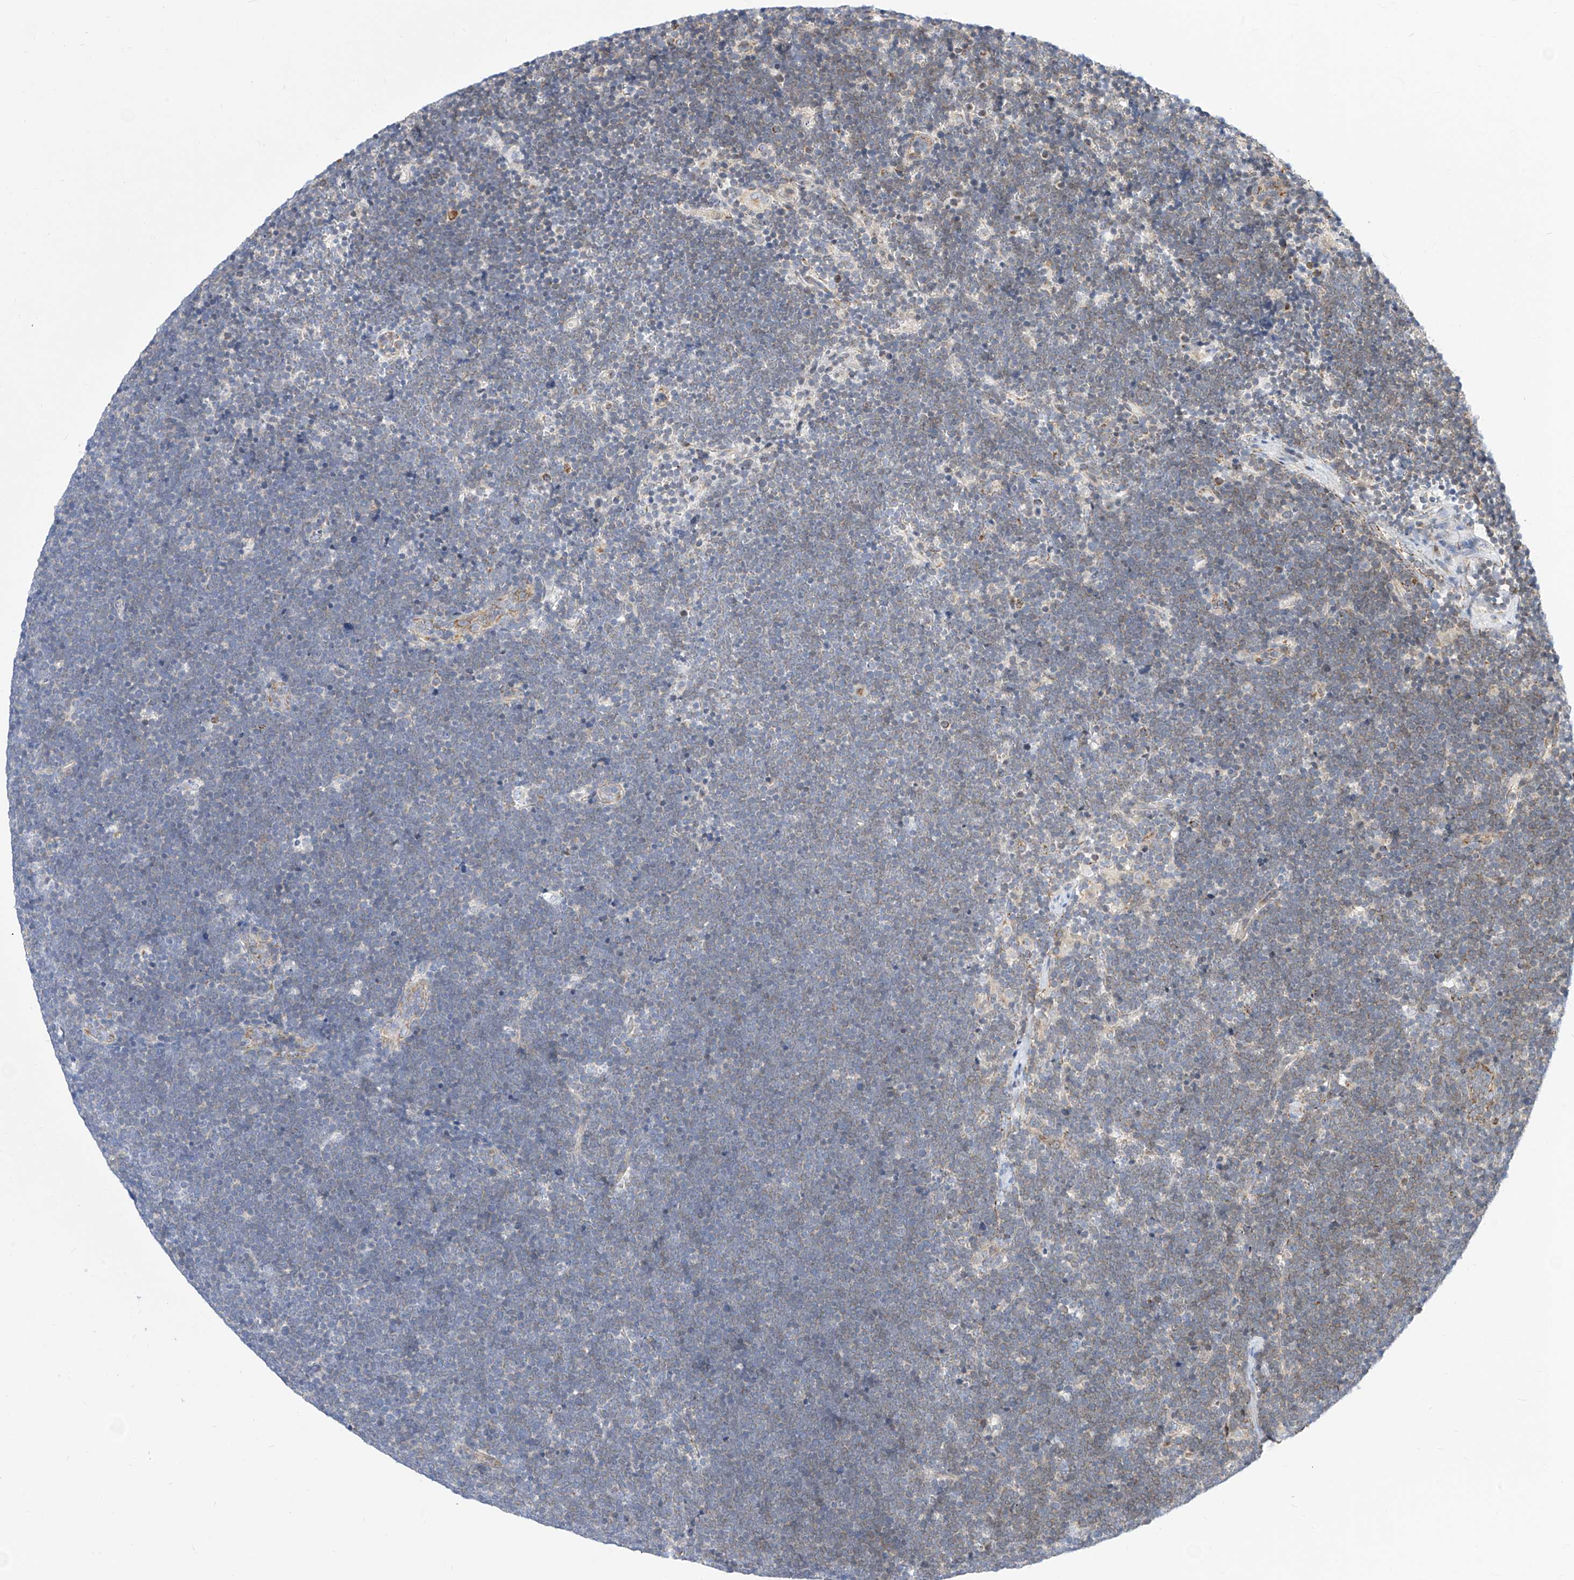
{"staining": {"intensity": "weak", "quantity": "25%-75%", "location": "cytoplasmic/membranous"}, "tissue": "lymphoma", "cell_type": "Tumor cells", "image_type": "cancer", "snomed": [{"axis": "morphology", "description": "Malignant lymphoma, non-Hodgkin's type, High grade"}, {"axis": "topography", "description": "Lymph node"}], "caption": "Immunohistochemical staining of high-grade malignant lymphoma, non-Hodgkin's type demonstrates low levels of weak cytoplasmic/membranous protein positivity in approximately 25%-75% of tumor cells. The protein is shown in brown color, while the nuclei are stained blue.", "gene": "TTLL8", "patient": {"sex": "male", "age": 13}}